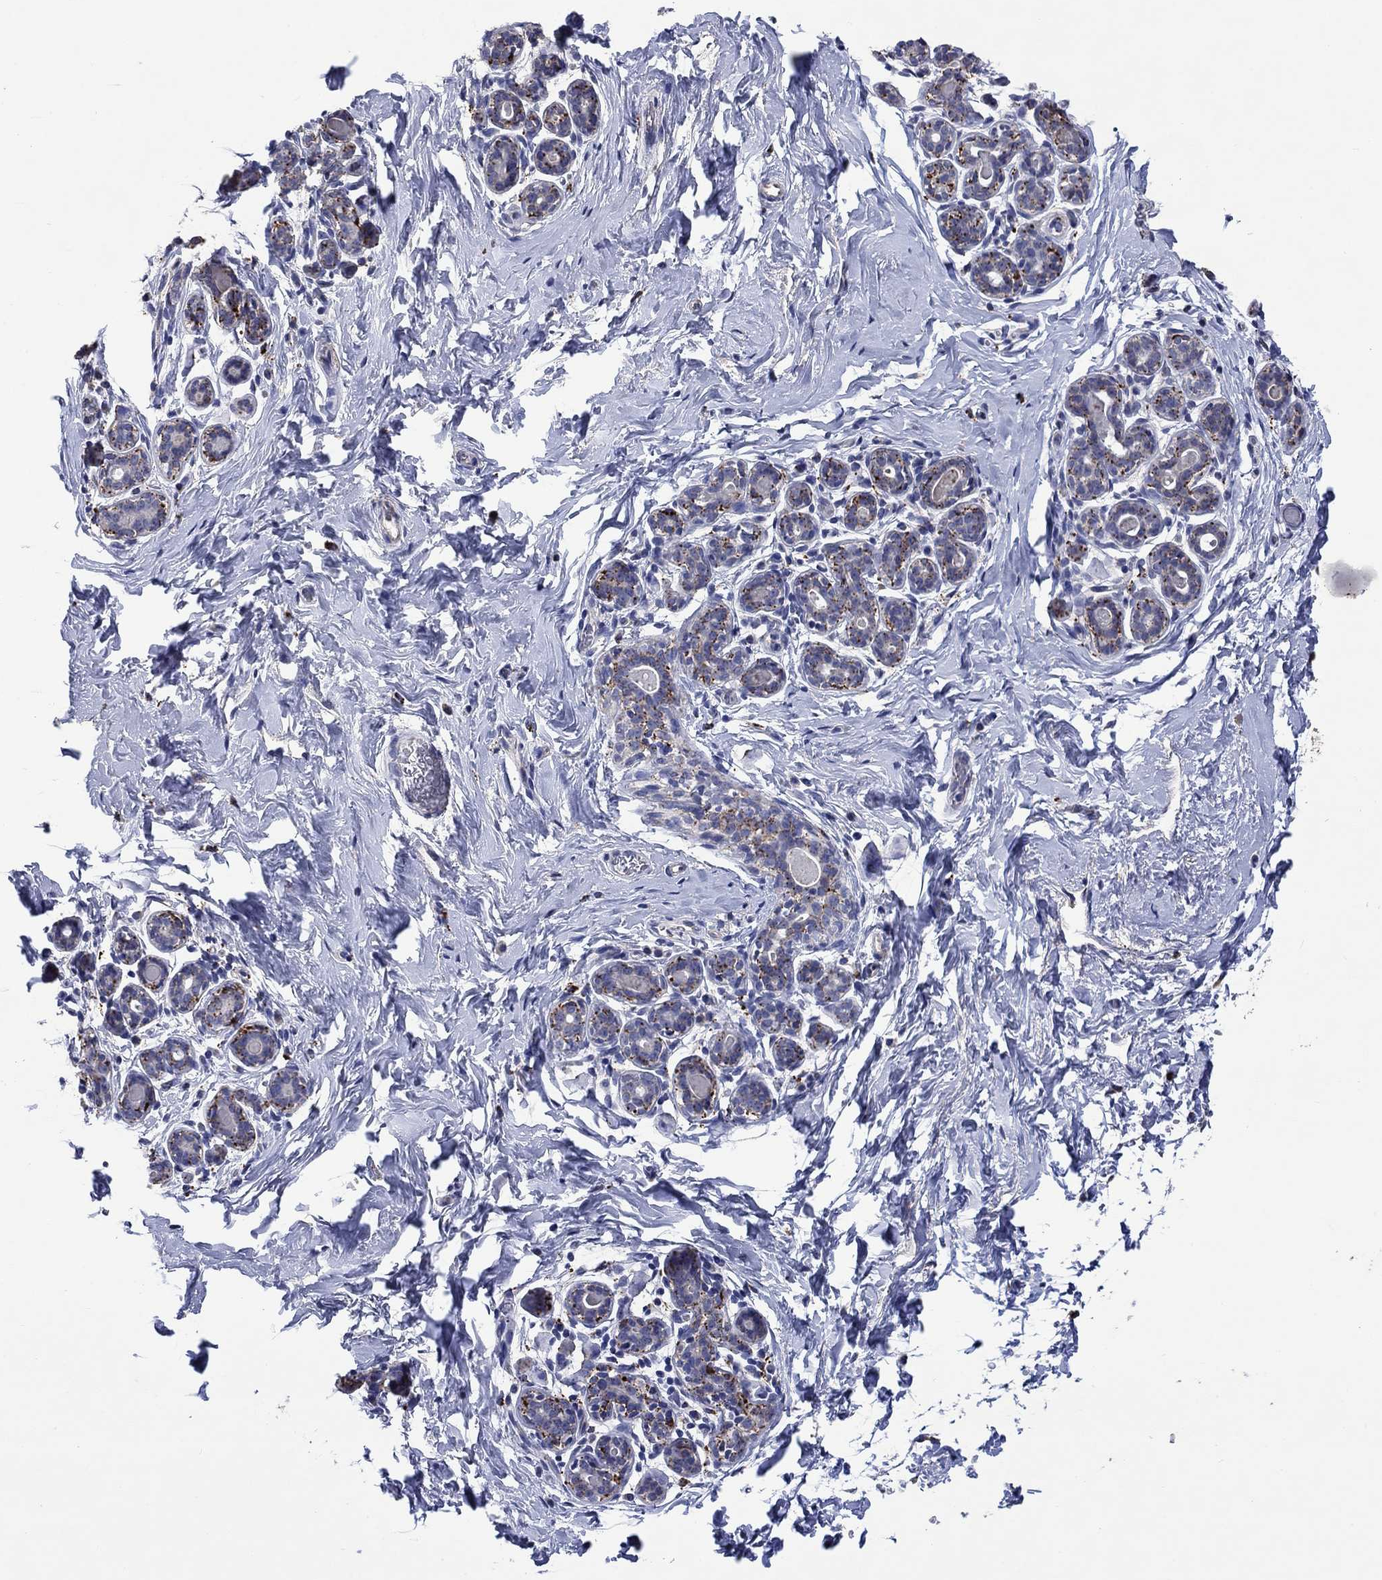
{"staining": {"intensity": "strong", "quantity": "<25%", "location": "cytoplasmic/membranous"}, "tissue": "breast", "cell_type": "Adipocytes", "image_type": "normal", "snomed": [{"axis": "morphology", "description": "Normal tissue, NOS"}, {"axis": "topography", "description": "Skin"}, {"axis": "topography", "description": "Breast"}], "caption": "Approximately <25% of adipocytes in unremarkable breast exhibit strong cytoplasmic/membranous protein positivity as visualized by brown immunohistochemical staining.", "gene": "CTSB", "patient": {"sex": "female", "age": 43}}